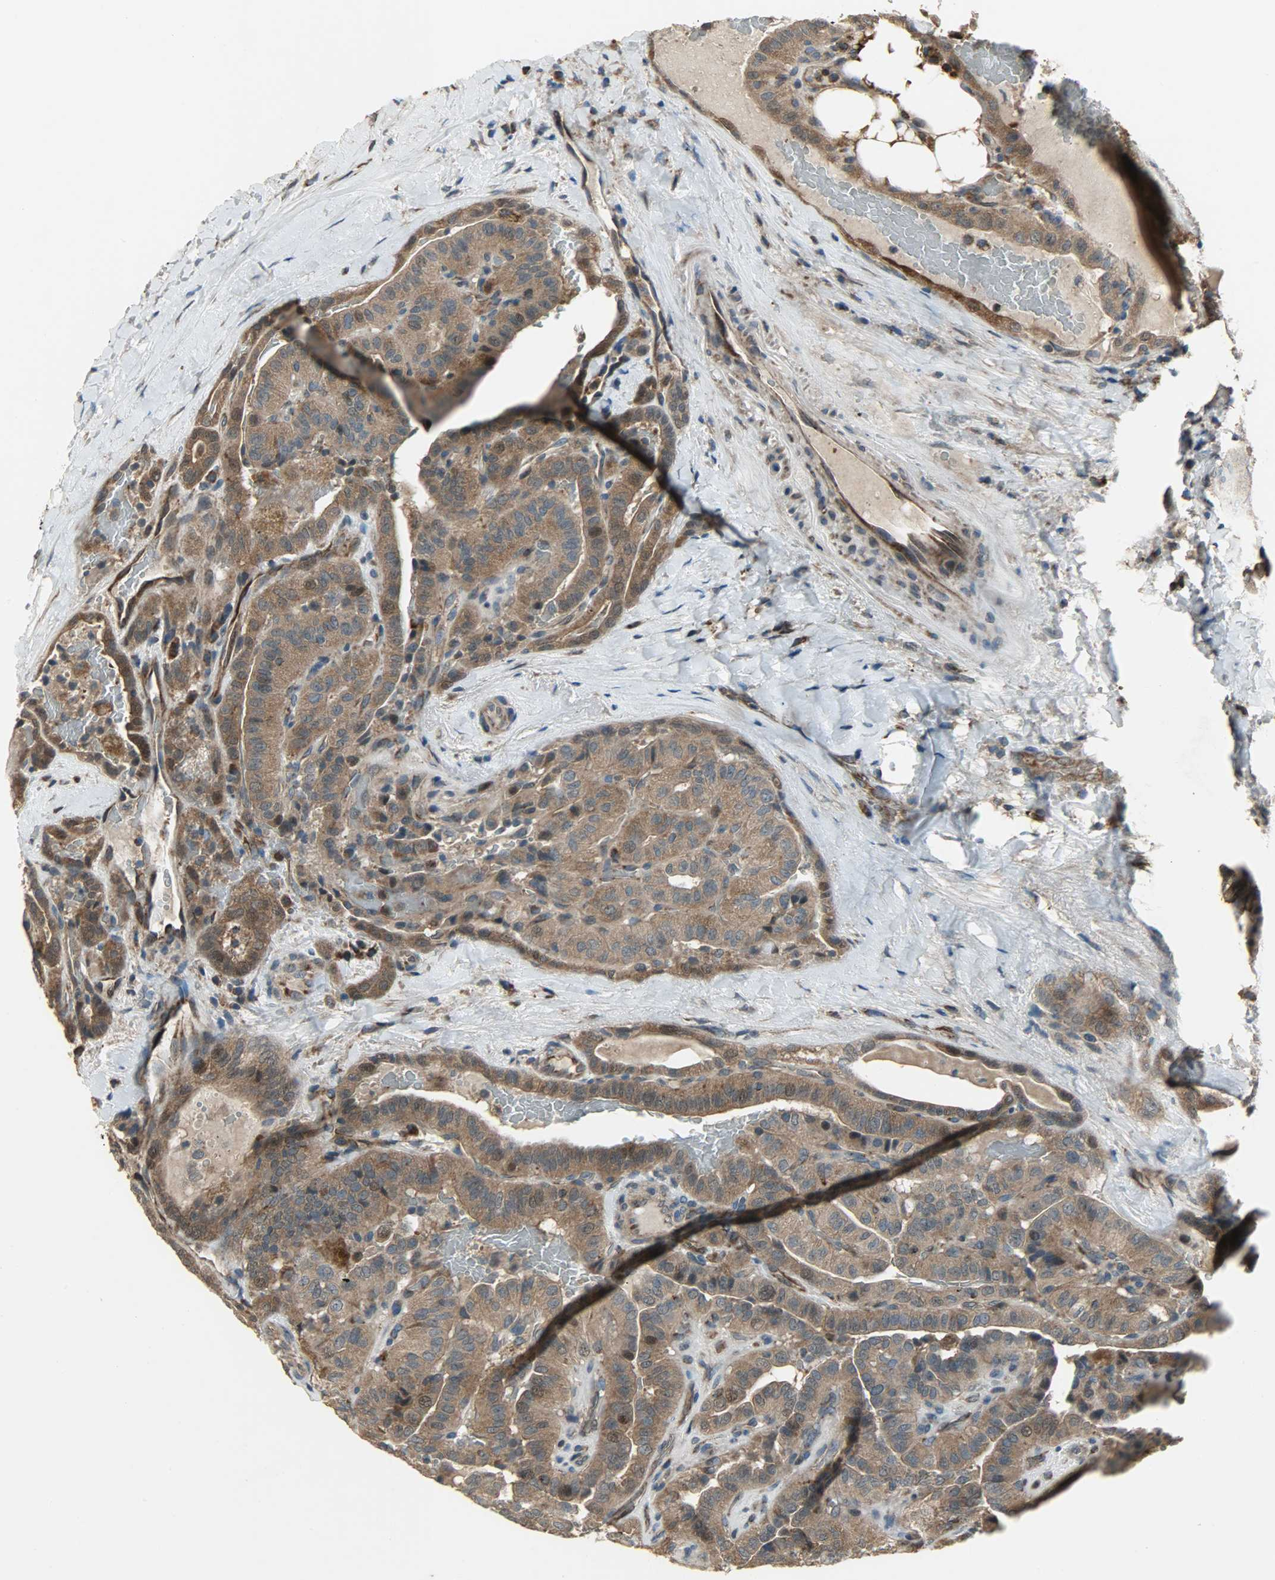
{"staining": {"intensity": "strong", "quantity": ">75%", "location": "cytoplasmic/membranous,nuclear"}, "tissue": "thyroid cancer", "cell_type": "Tumor cells", "image_type": "cancer", "snomed": [{"axis": "morphology", "description": "Papillary adenocarcinoma, NOS"}, {"axis": "topography", "description": "Thyroid gland"}], "caption": "Thyroid cancer stained with a protein marker displays strong staining in tumor cells.", "gene": "AMT", "patient": {"sex": "male", "age": 77}}